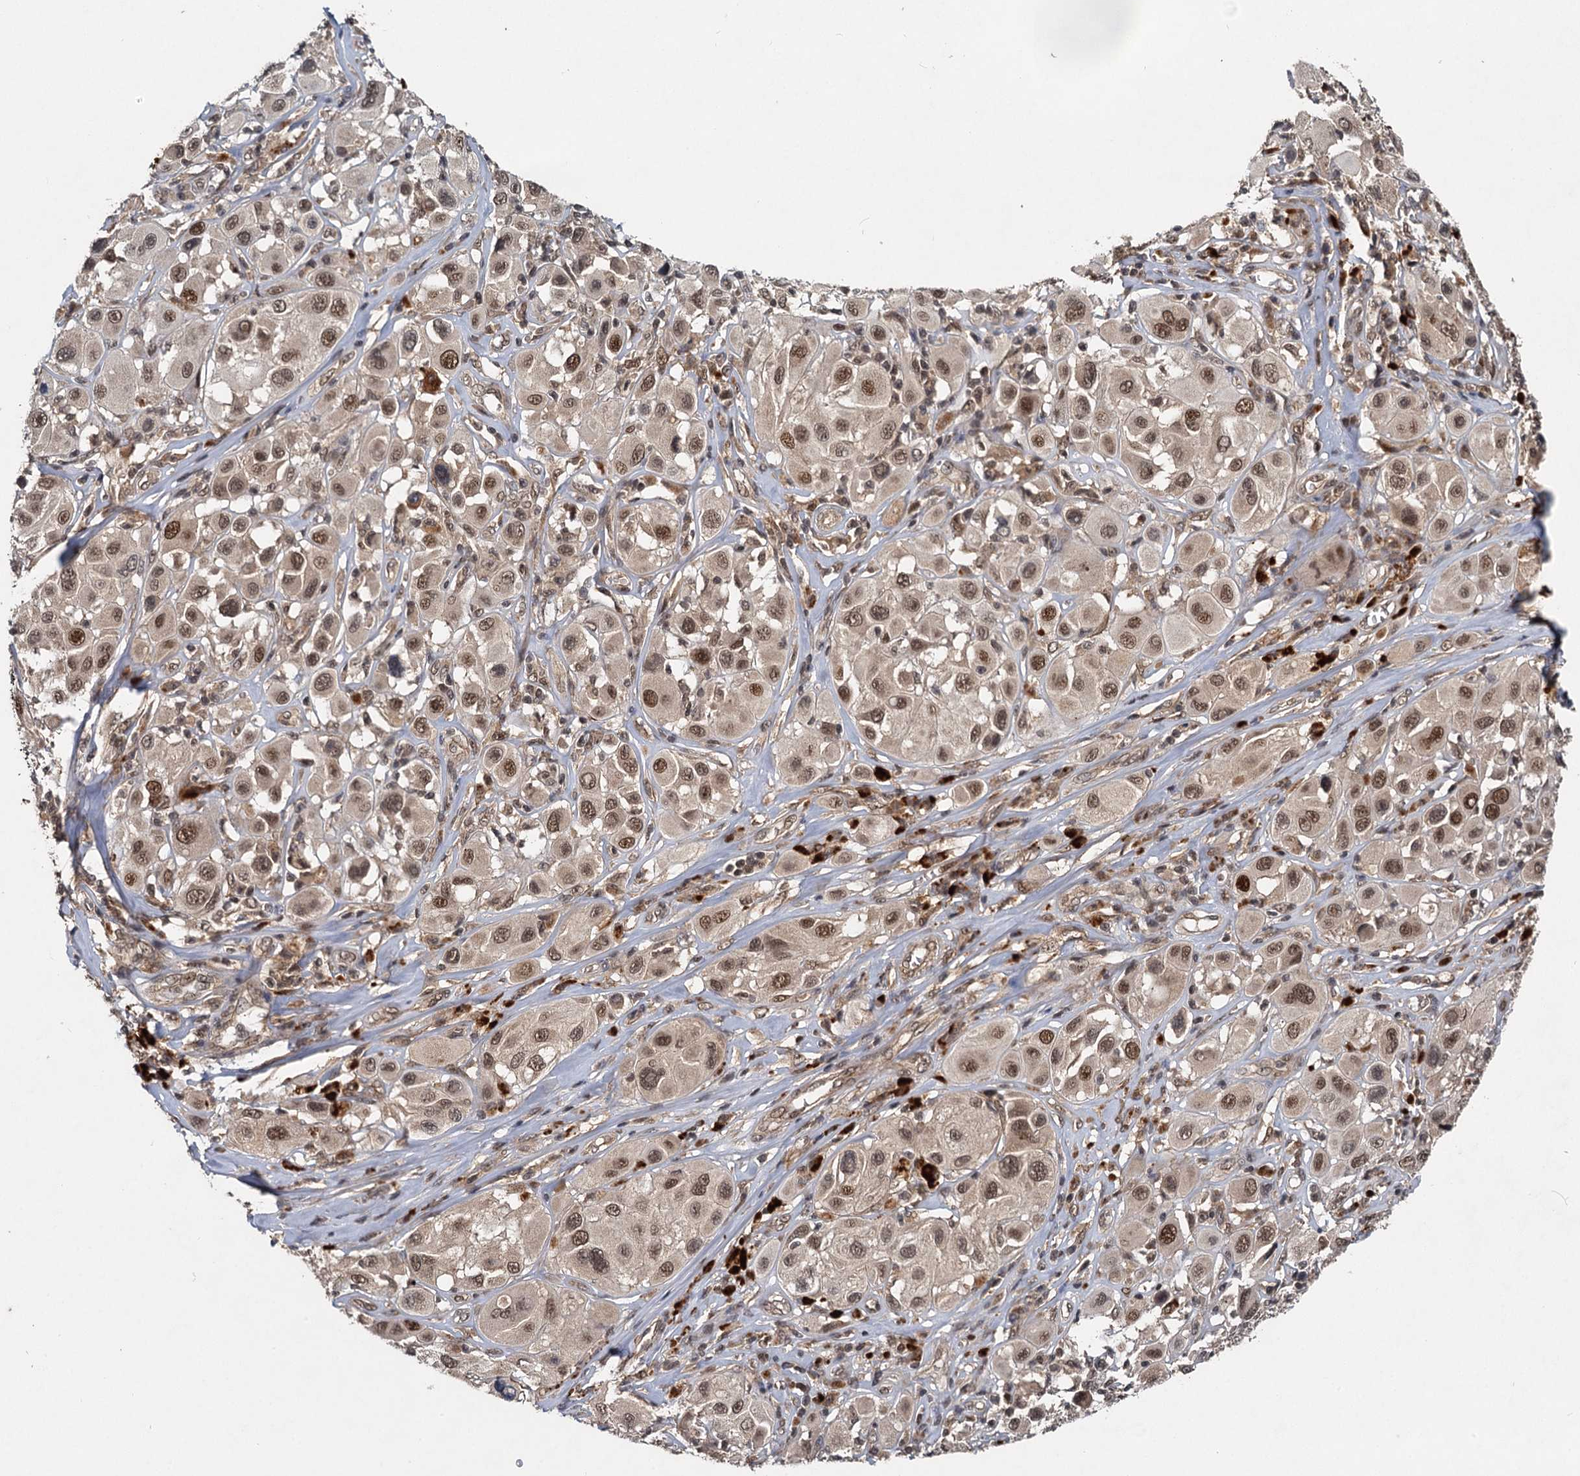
{"staining": {"intensity": "moderate", "quantity": ">75%", "location": "nuclear"}, "tissue": "melanoma", "cell_type": "Tumor cells", "image_type": "cancer", "snomed": [{"axis": "morphology", "description": "Malignant melanoma, Metastatic site"}, {"axis": "topography", "description": "Skin"}], "caption": "Human melanoma stained with a protein marker exhibits moderate staining in tumor cells.", "gene": "RITA1", "patient": {"sex": "male", "age": 41}}